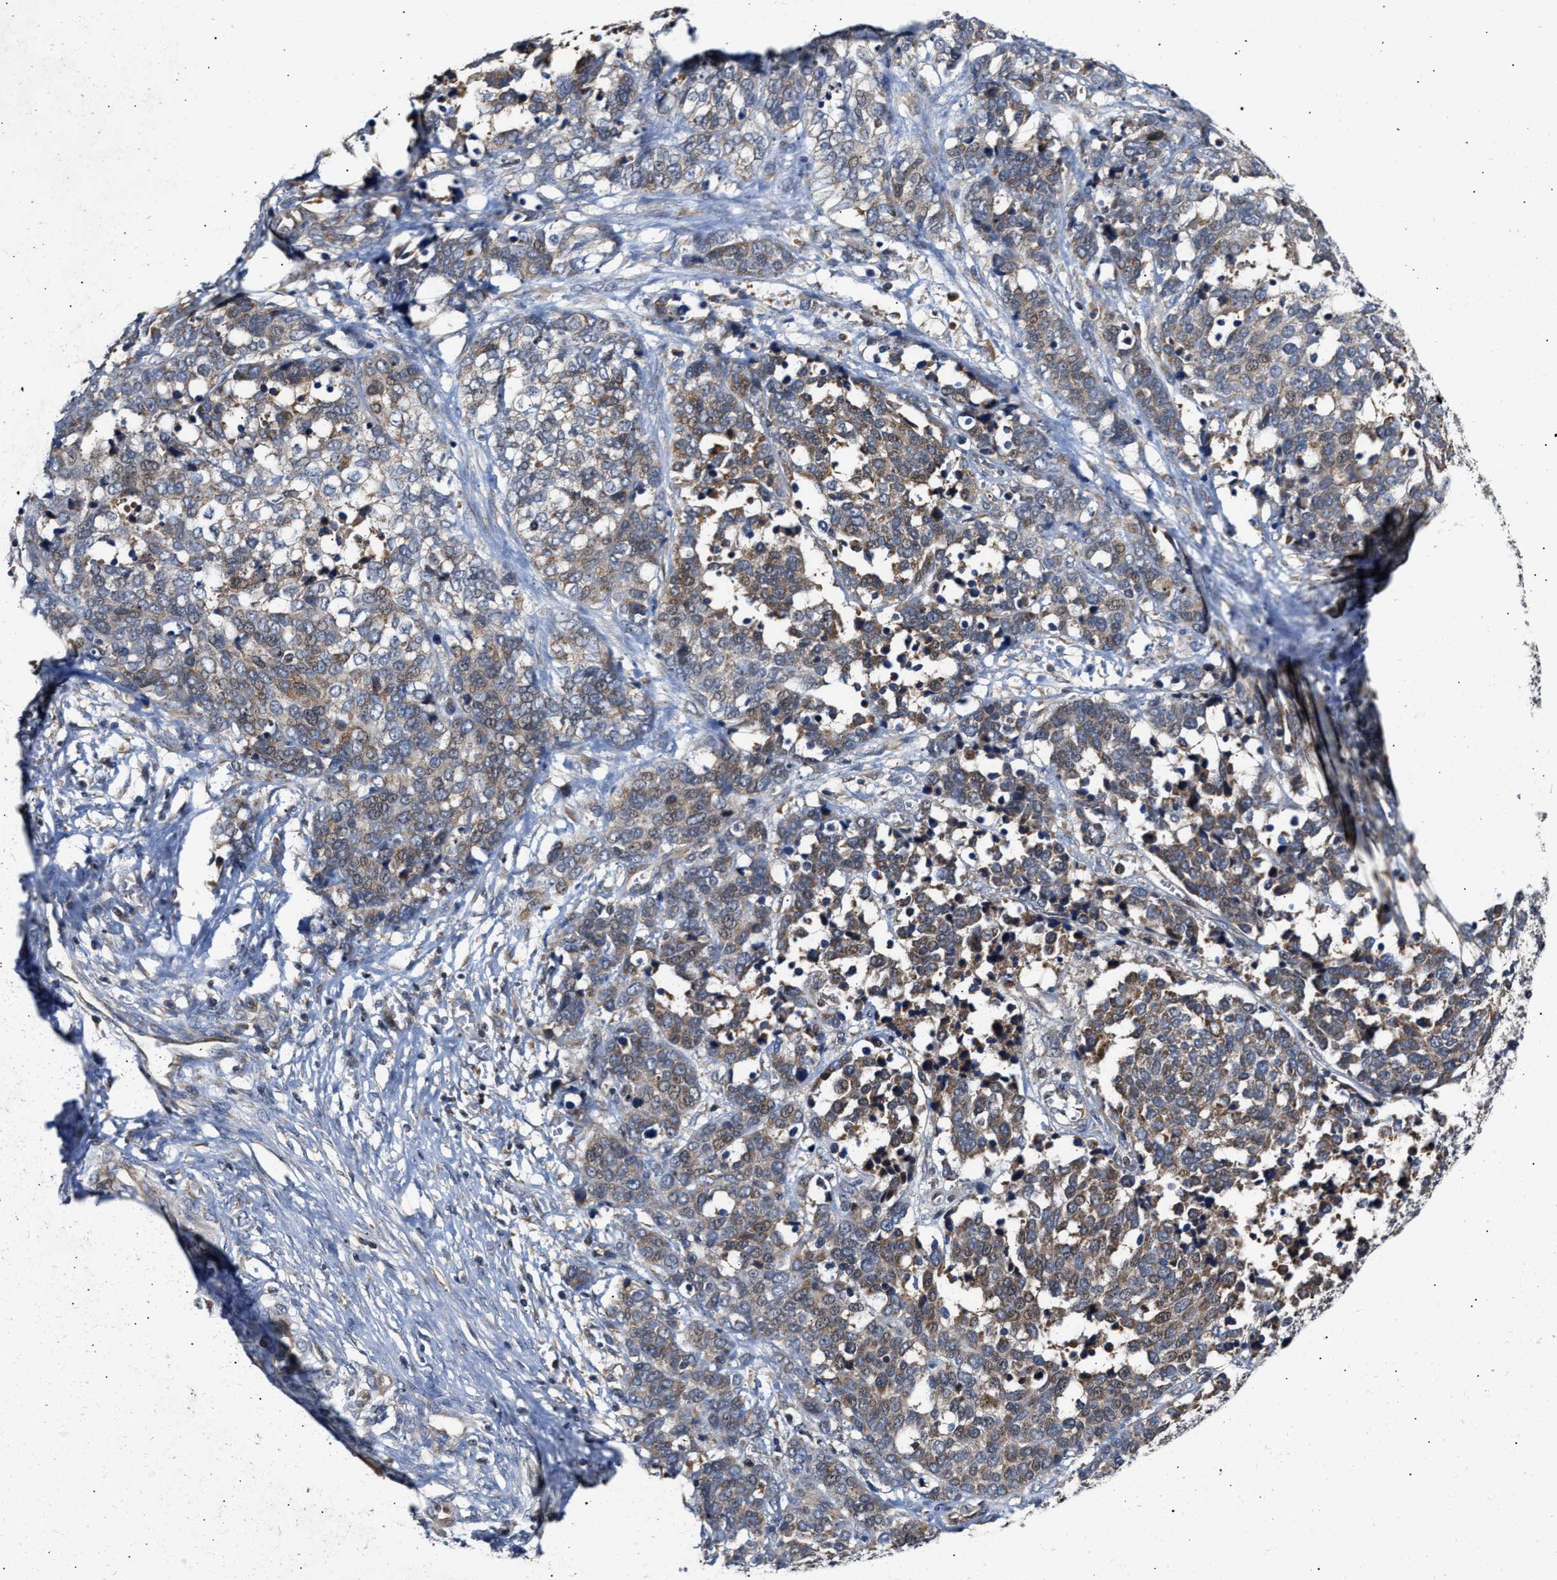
{"staining": {"intensity": "weak", "quantity": "25%-75%", "location": "cytoplasmic/membranous"}, "tissue": "ovarian cancer", "cell_type": "Tumor cells", "image_type": "cancer", "snomed": [{"axis": "morphology", "description": "Cystadenocarcinoma, serous, NOS"}, {"axis": "topography", "description": "Ovary"}], "caption": "Immunohistochemistry of human serous cystadenocarcinoma (ovarian) displays low levels of weak cytoplasmic/membranous positivity in approximately 25%-75% of tumor cells.", "gene": "CLIP2", "patient": {"sex": "female", "age": 44}}